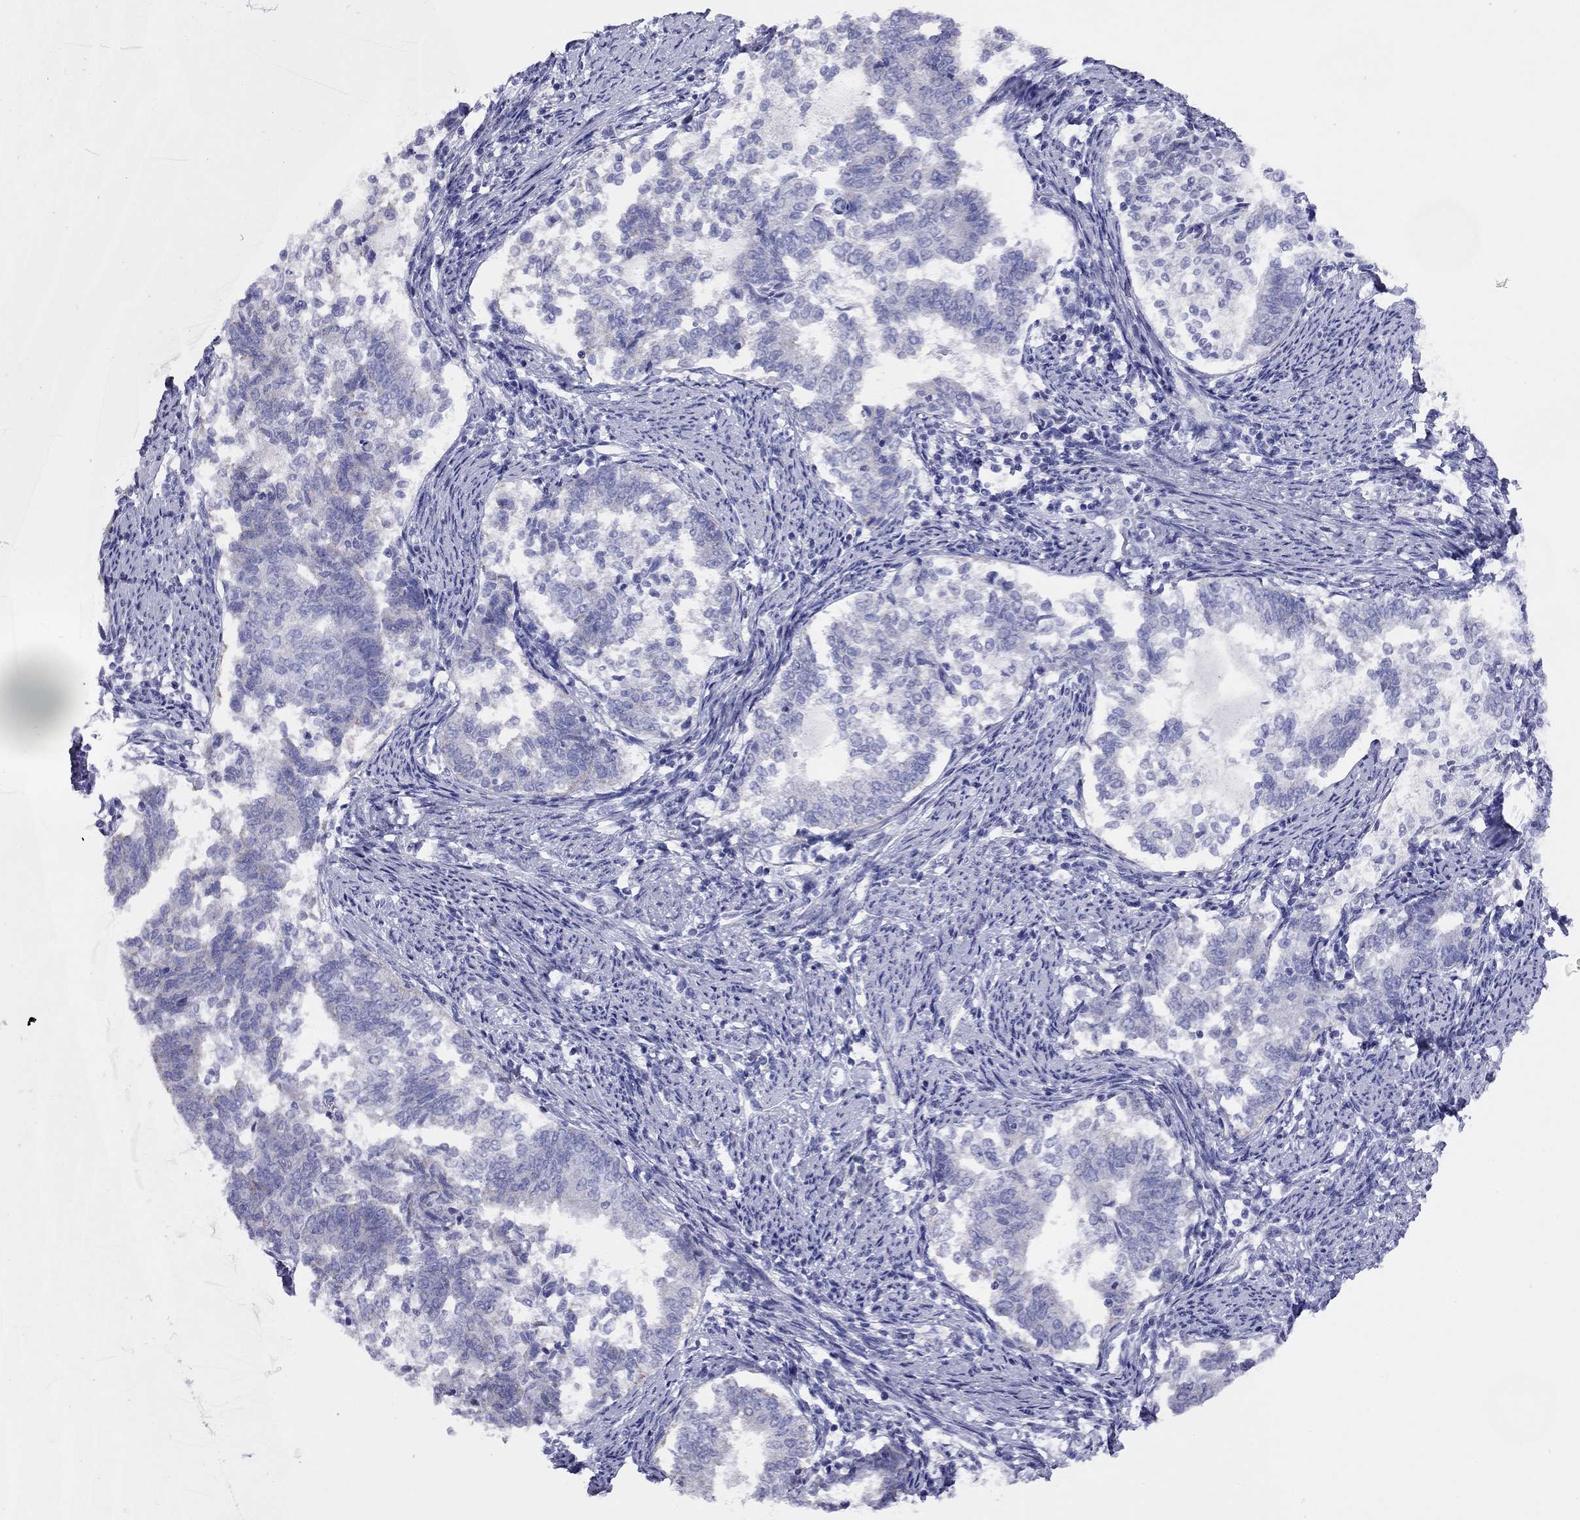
{"staining": {"intensity": "negative", "quantity": "none", "location": "none"}, "tissue": "endometrial cancer", "cell_type": "Tumor cells", "image_type": "cancer", "snomed": [{"axis": "morphology", "description": "Adenocarcinoma, NOS"}, {"axis": "topography", "description": "Endometrium"}], "caption": "Photomicrograph shows no significant protein expression in tumor cells of endometrial cancer.", "gene": "DPY19L2", "patient": {"sex": "female", "age": 65}}